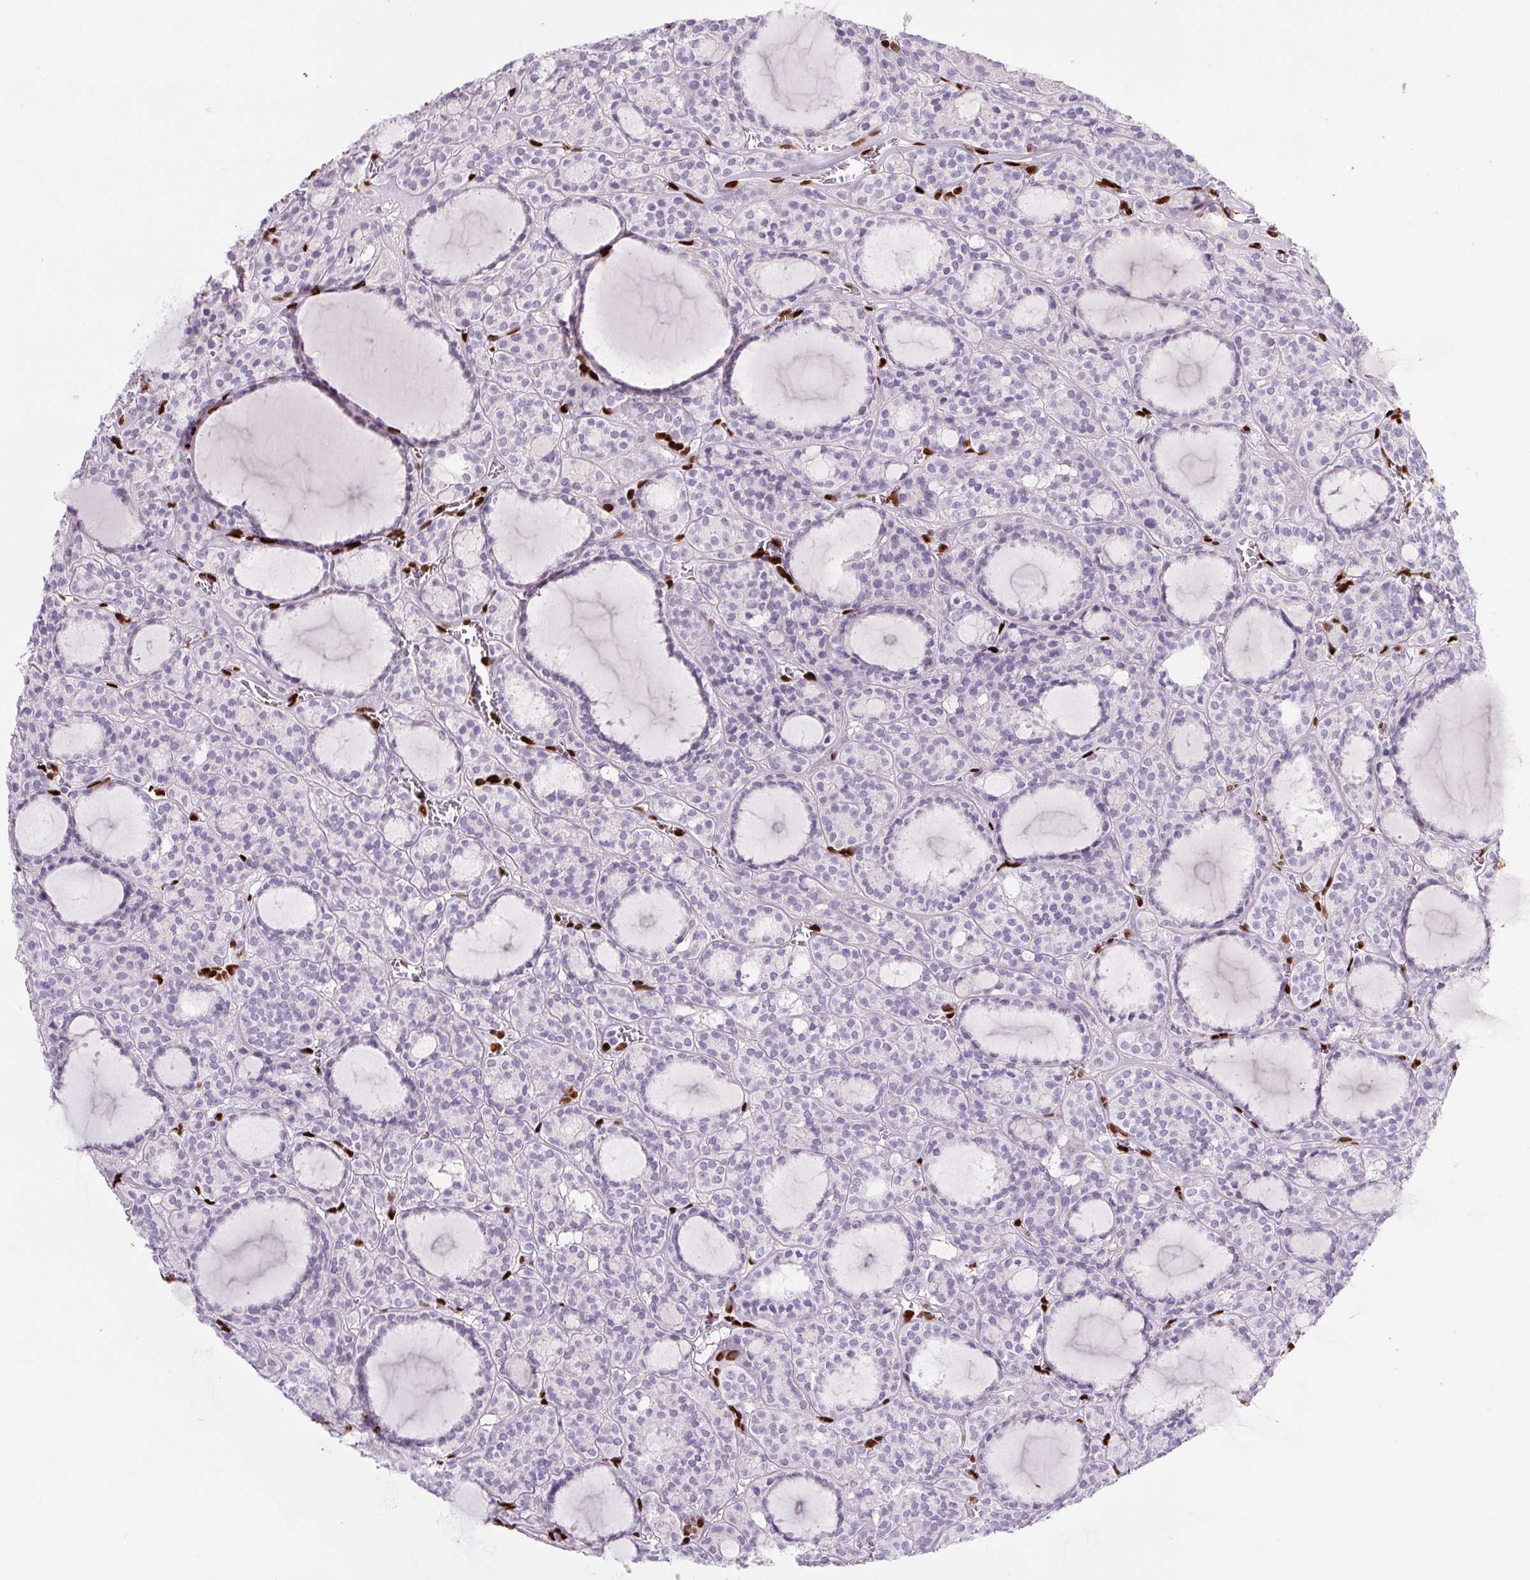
{"staining": {"intensity": "negative", "quantity": "none", "location": "none"}, "tissue": "thyroid cancer", "cell_type": "Tumor cells", "image_type": "cancer", "snomed": [{"axis": "morphology", "description": "Follicular adenoma carcinoma, NOS"}, {"axis": "topography", "description": "Thyroid gland"}], "caption": "Micrograph shows no protein staining in tumor cells of thyroid follicular adenoma carcinoma tissue.", "gene": "ZEB1", "patient": {"sex": "female", "age": 63}}